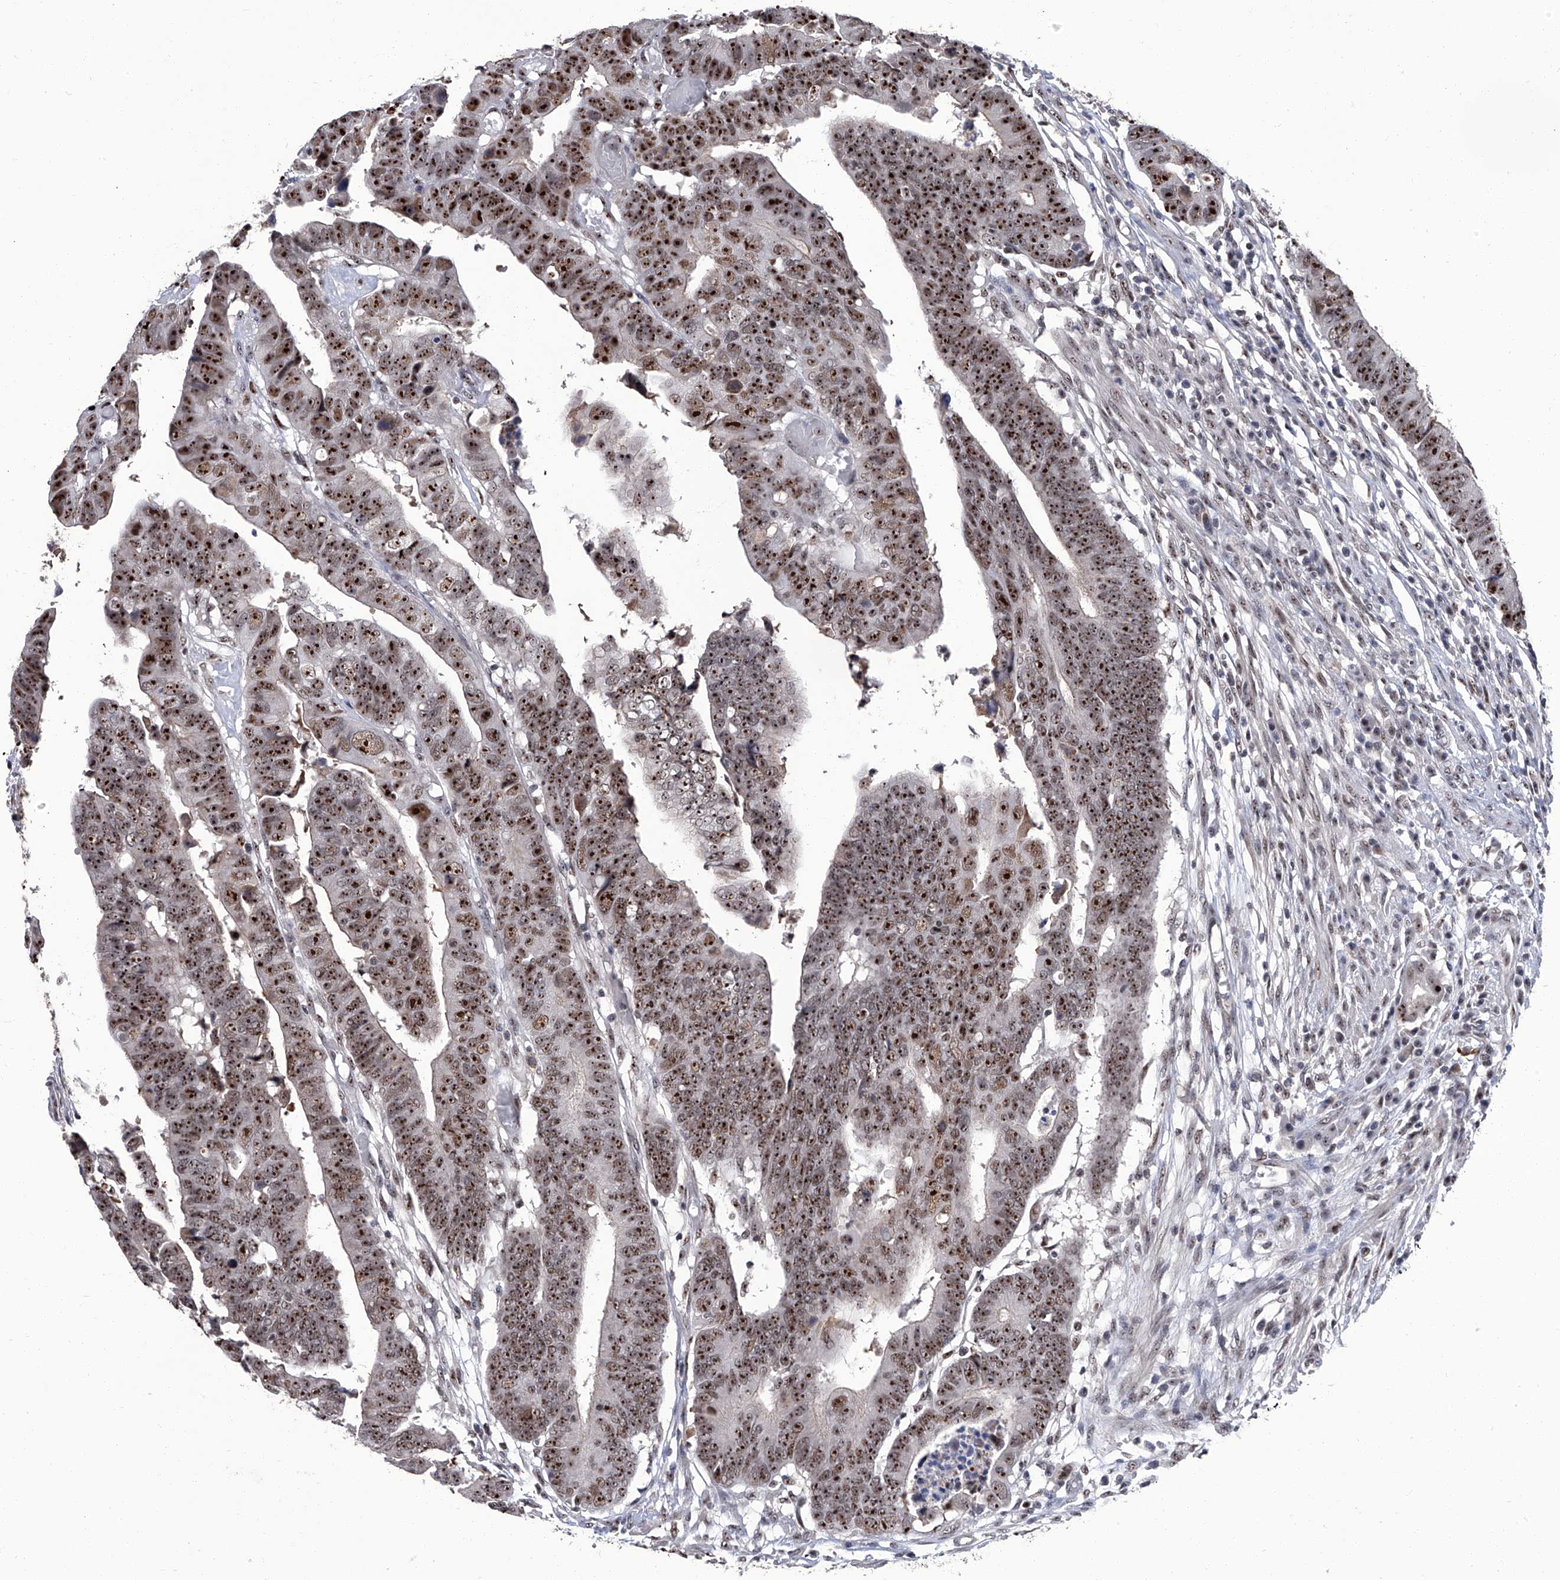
{"staining": {"intensity": "strong", "quantity": ">75%", "location": "nuclear"}, "tissue": "colorectal cancer", "cell_type": "Tumor cells", "image_type": "cancer", "snomed": [{"axis": "morphology", "description": "Adenocarcinoma, NOS"}, {"axis": "topography", "description": "Rectum"}], "caption": "DAB (3,3'-diaminobenzidine) immunohistochemical staining of human colorectal adenocarcinoma shows strong nuclear protein expression in approximately >75% of tumor cells.", "gene": "CMTR1", "patient": {"sex": "female", "age": 65}}